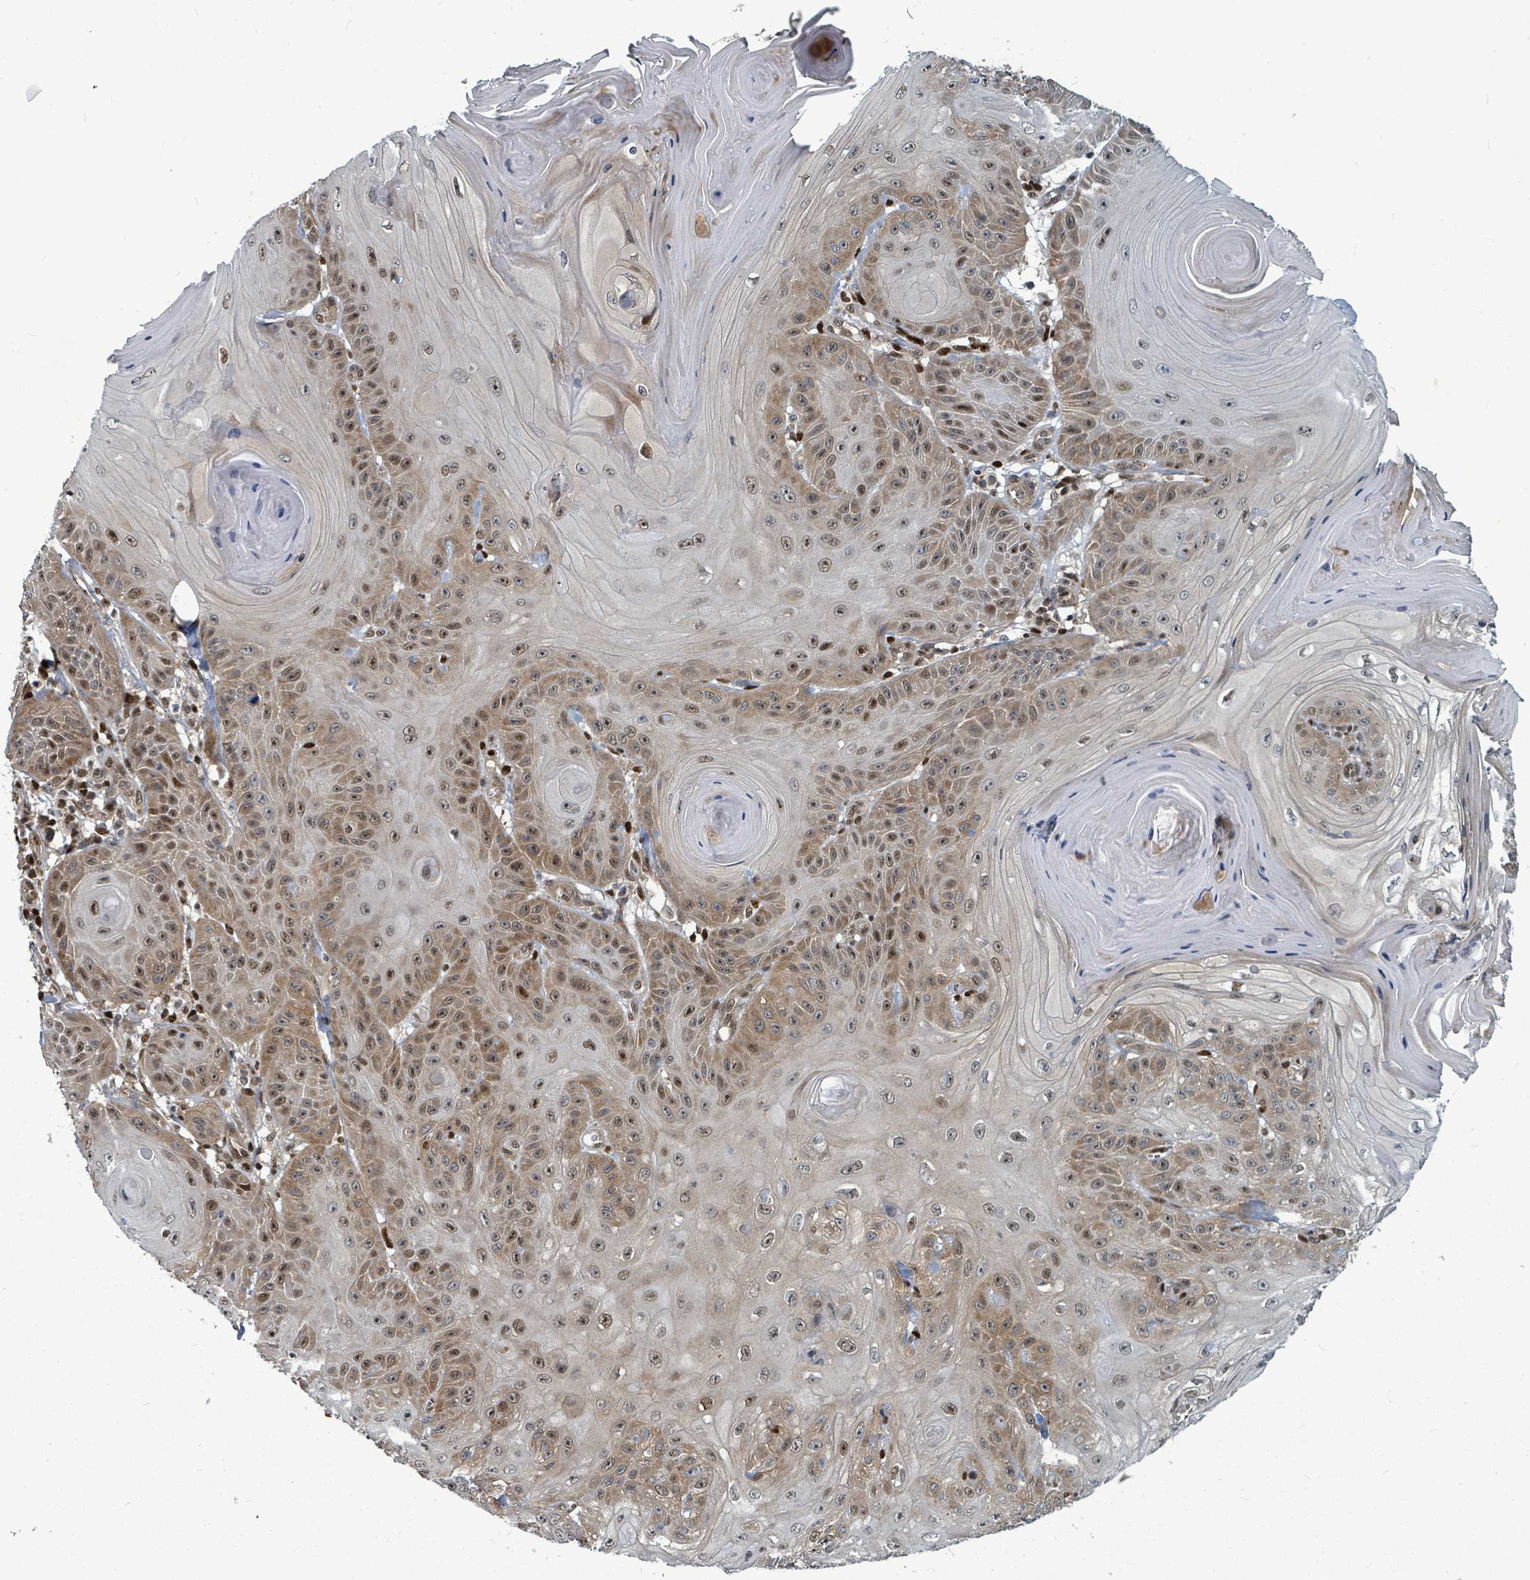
{"staining": {"intensity": "moderate", "quantity": ">75%", "location": "cytoplasmic/membranous,nuclear"}, "tissue": "skin cancer", "cell_type": "Tumor cells", "image_type": "cancer", "snomed": [{"axis": "morphology", "description": "Squamous cell carcinoma, NOS"}, {"axis": "topography", "description": "Skin"}], "caption": "Brown immunohistochemical staining in squamous cell carcinoma (skin) displays moderate cytoplasmic/membranous and nuclear expression in approximately >75% of tumor cells.", "gene": "TRDMT1", "patient": {"sex": "female", "age": 78}}